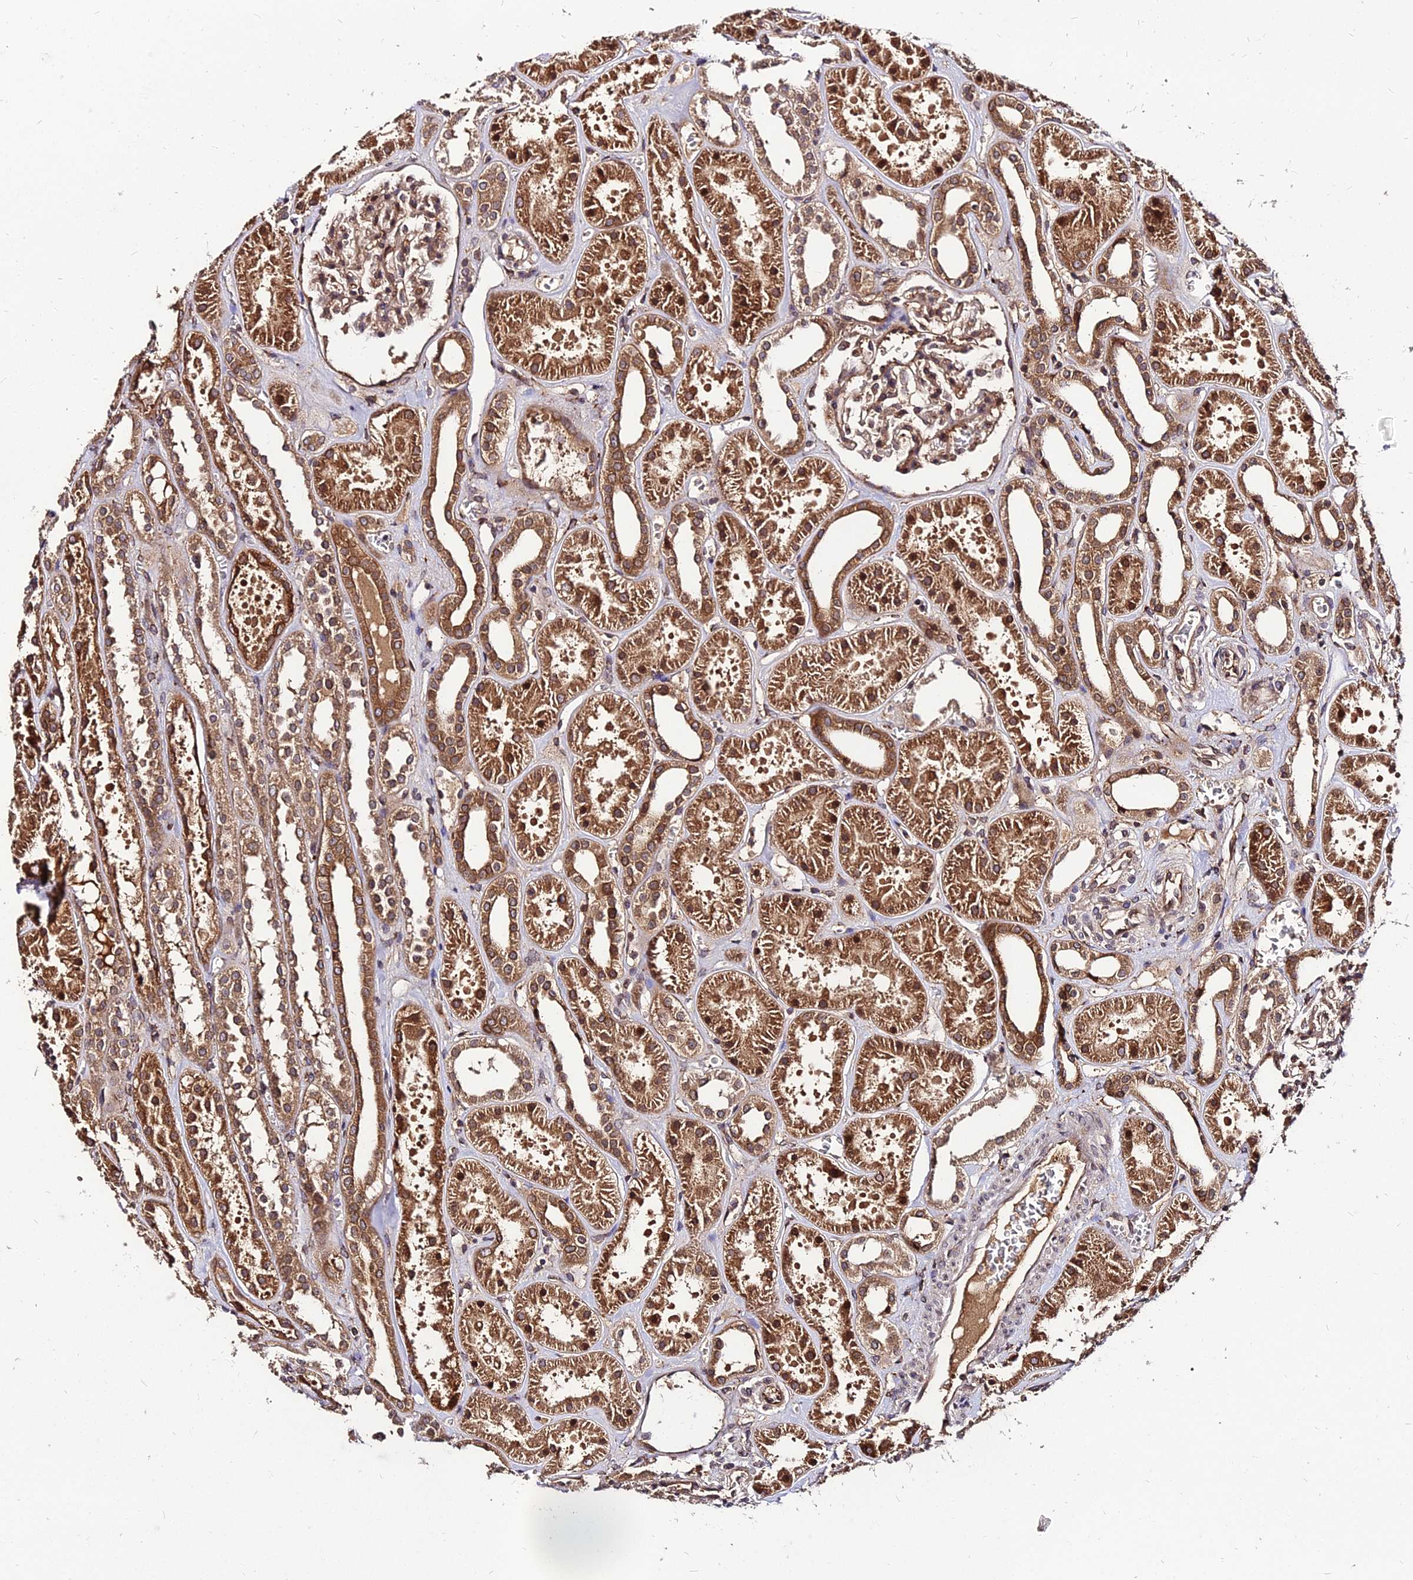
{"staining": {"intensity": "moderate", "quantity": ">75%", "location": "cytoplasmic/membranous"}, "tissue": "kidney", "cell_type": "Cells in glomeruli", "image_type": "normal", "snomed": [{"axis": "morphology", "description": "Normal tissue, NOS"}, {"axis": "topography", "description": "Kidney"}], "caption": "This micrograph displays immunohistochemistry staining of normal human kidney, with medium moderate cytoplasmic/membranous expression in approximately >75% of cells in glomeruli.", "gene": "PDE4D", "patient": {"sex": "female", "age": 41}}